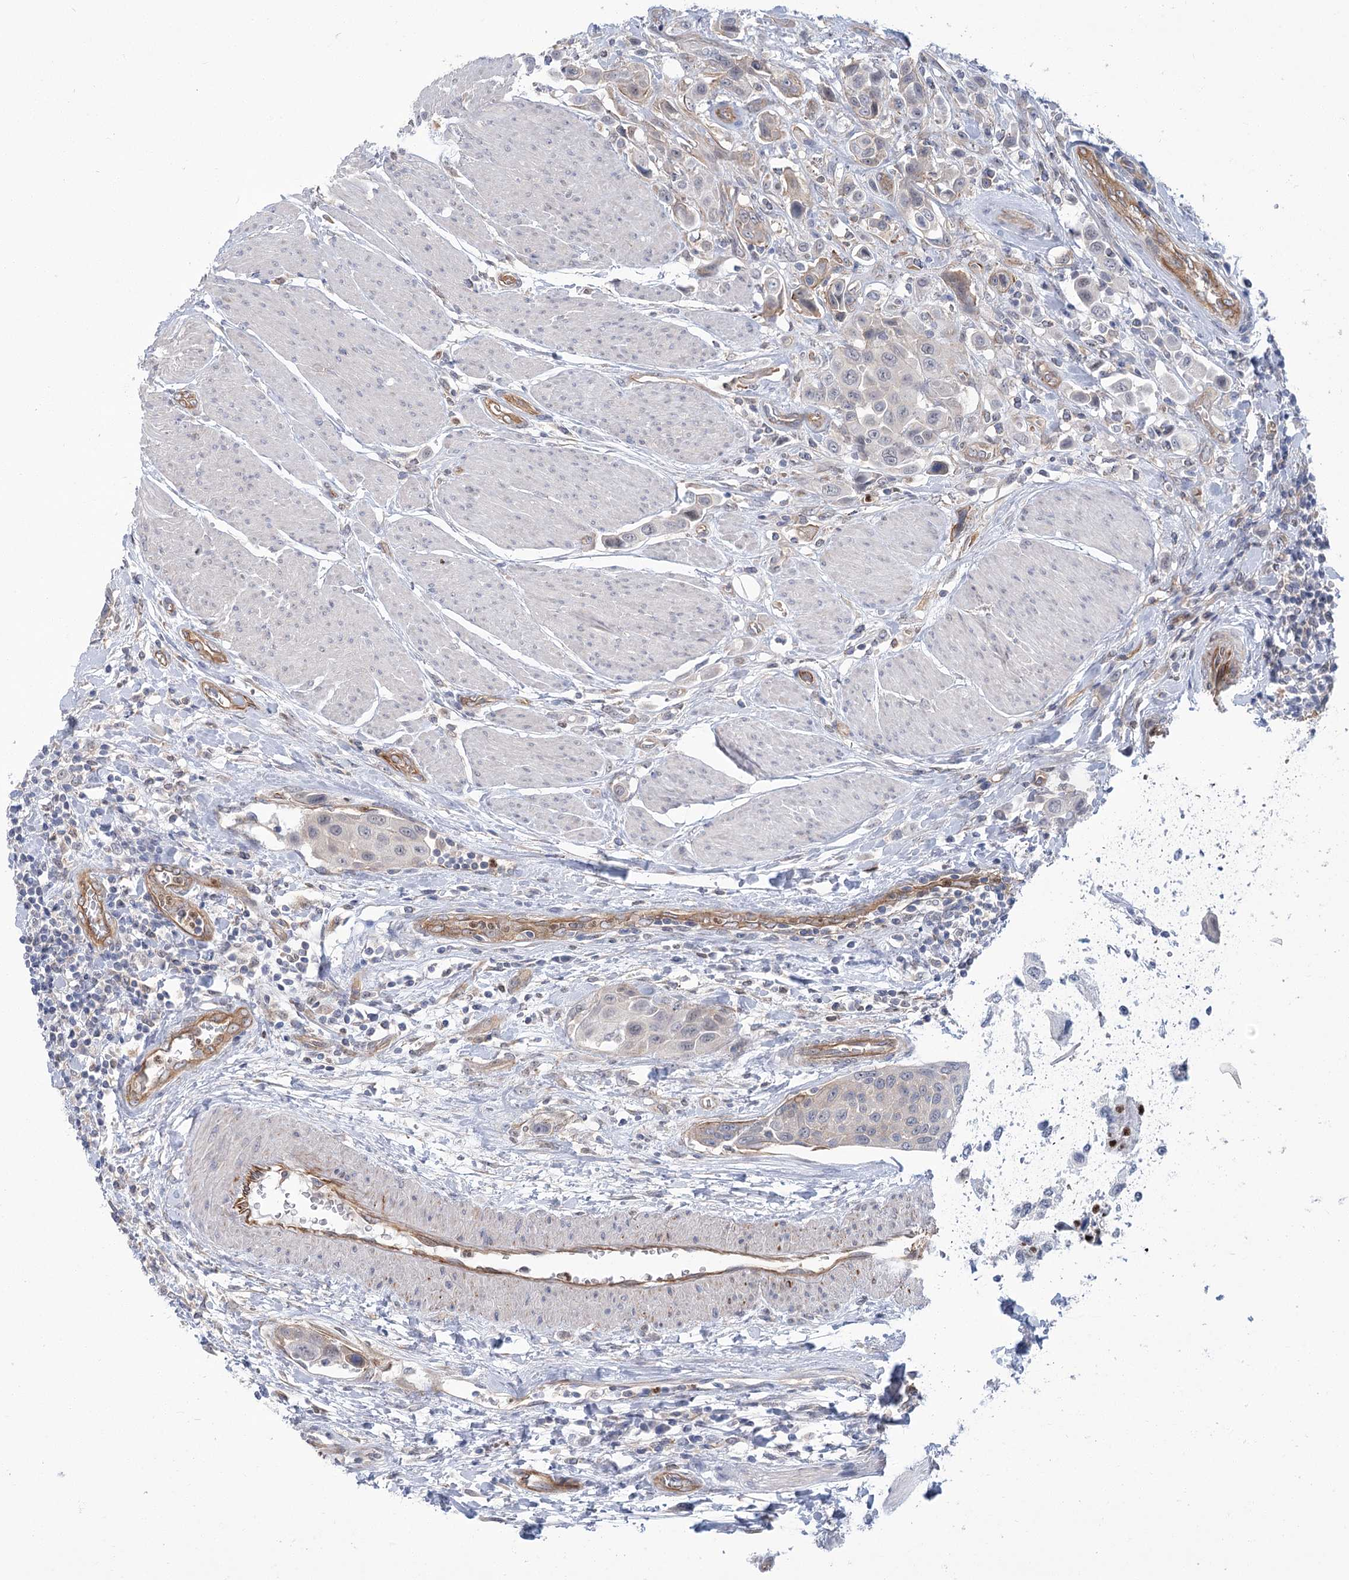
{"staining": {"intensity": "weak", "quantity": "<25%", "location": "cytoplasmic/membranous"}, "tissue": "urothelial cancer", "cell_type": "Tumor cells", "image_type": "cancer", "snomed": [{"axis": "morphology", "description": "Urothelial carcinoma, High grade"}, {"axis": "topography", "description": "Urinary bladder"}], "caption": "High magnification brightfield microscopy of high-grade urothelial carcinoma stained with DAB (3,3'-diaminobenzidine) (brown) and counterstained with hematoxylin (blue): tumor cells show no significant expression.", "gene": "THAP6", "patient": {"sex": "male", "age": 50}}